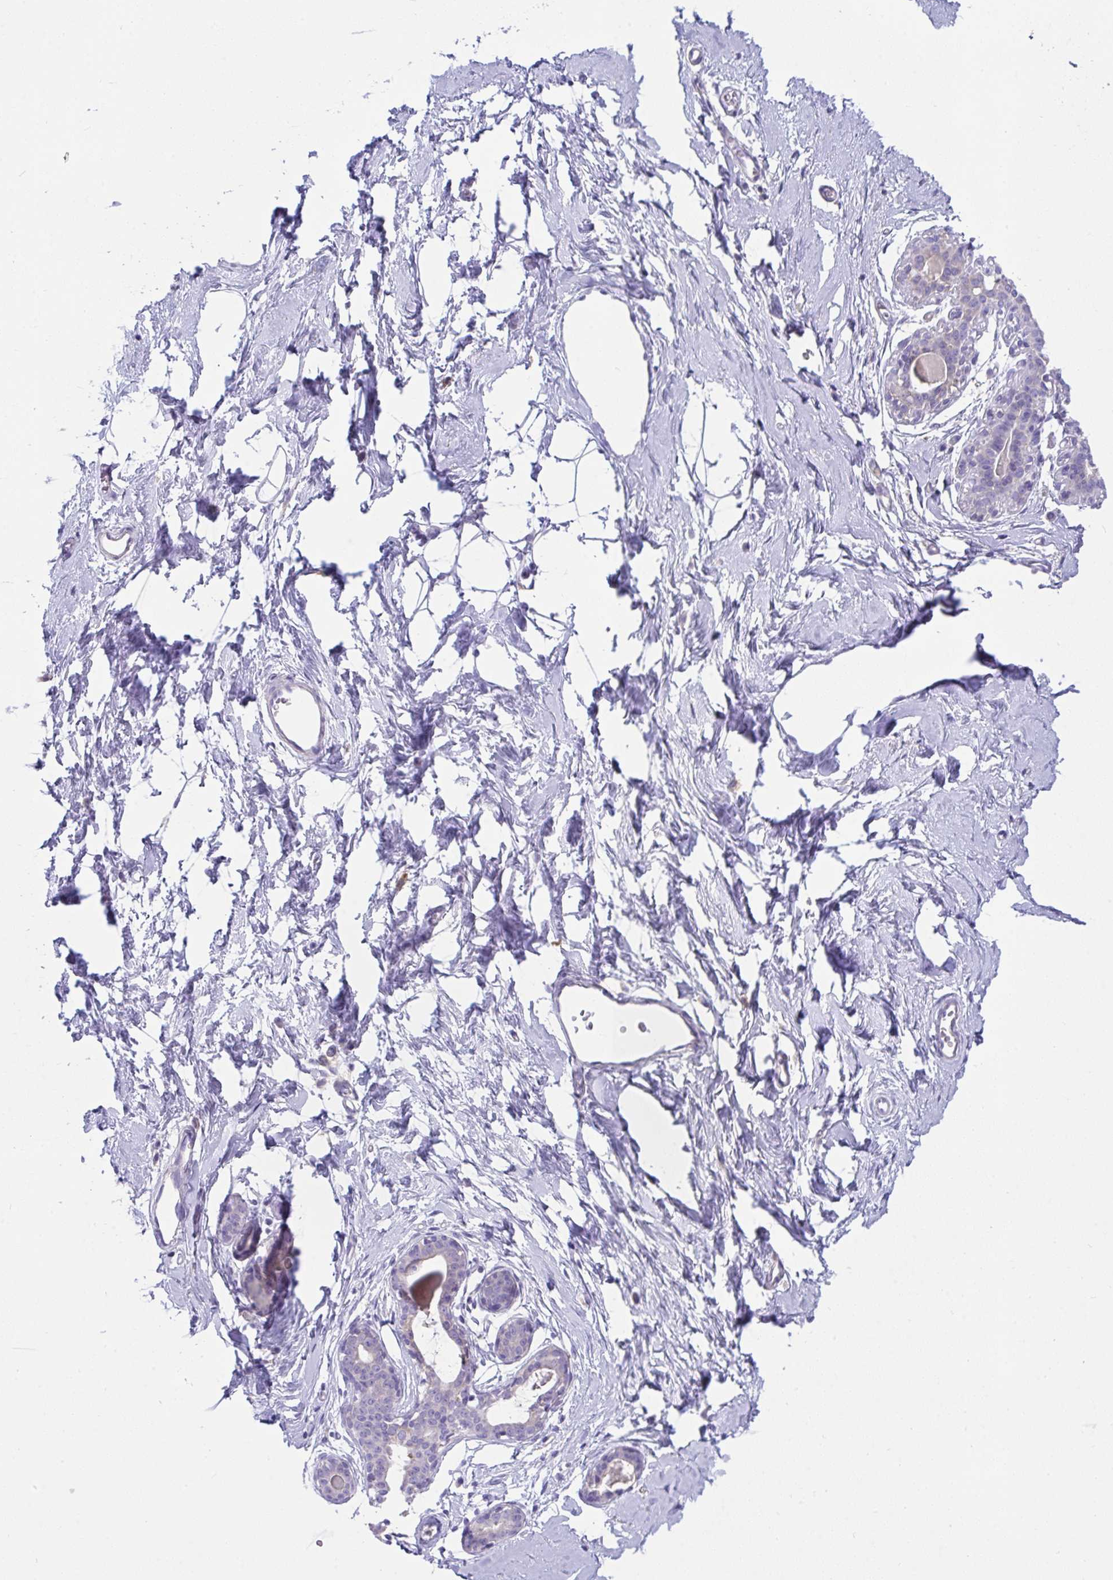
{"staining": {"intensity": "negative", "quantity": "none", "location": "none"}, "tissue": "breast", "cell_type": "Adipocytes", "image_type": "normal", "snomed": [{"axis": "morphology", "description": "Normal tissue, NOS"}, {"axis": "topography", "description": "Breast"}], "caption": "Histopathology image shows no protein staining in adipocytes of normal breast. The staining was performed using DAB to visualize the protein expression in brown, while the nuclei were stained in blue with hematoxylin (Magnification: 20x).", "gene": "PLA2G12B", "patient": {"sex": "female", "age": 45}}